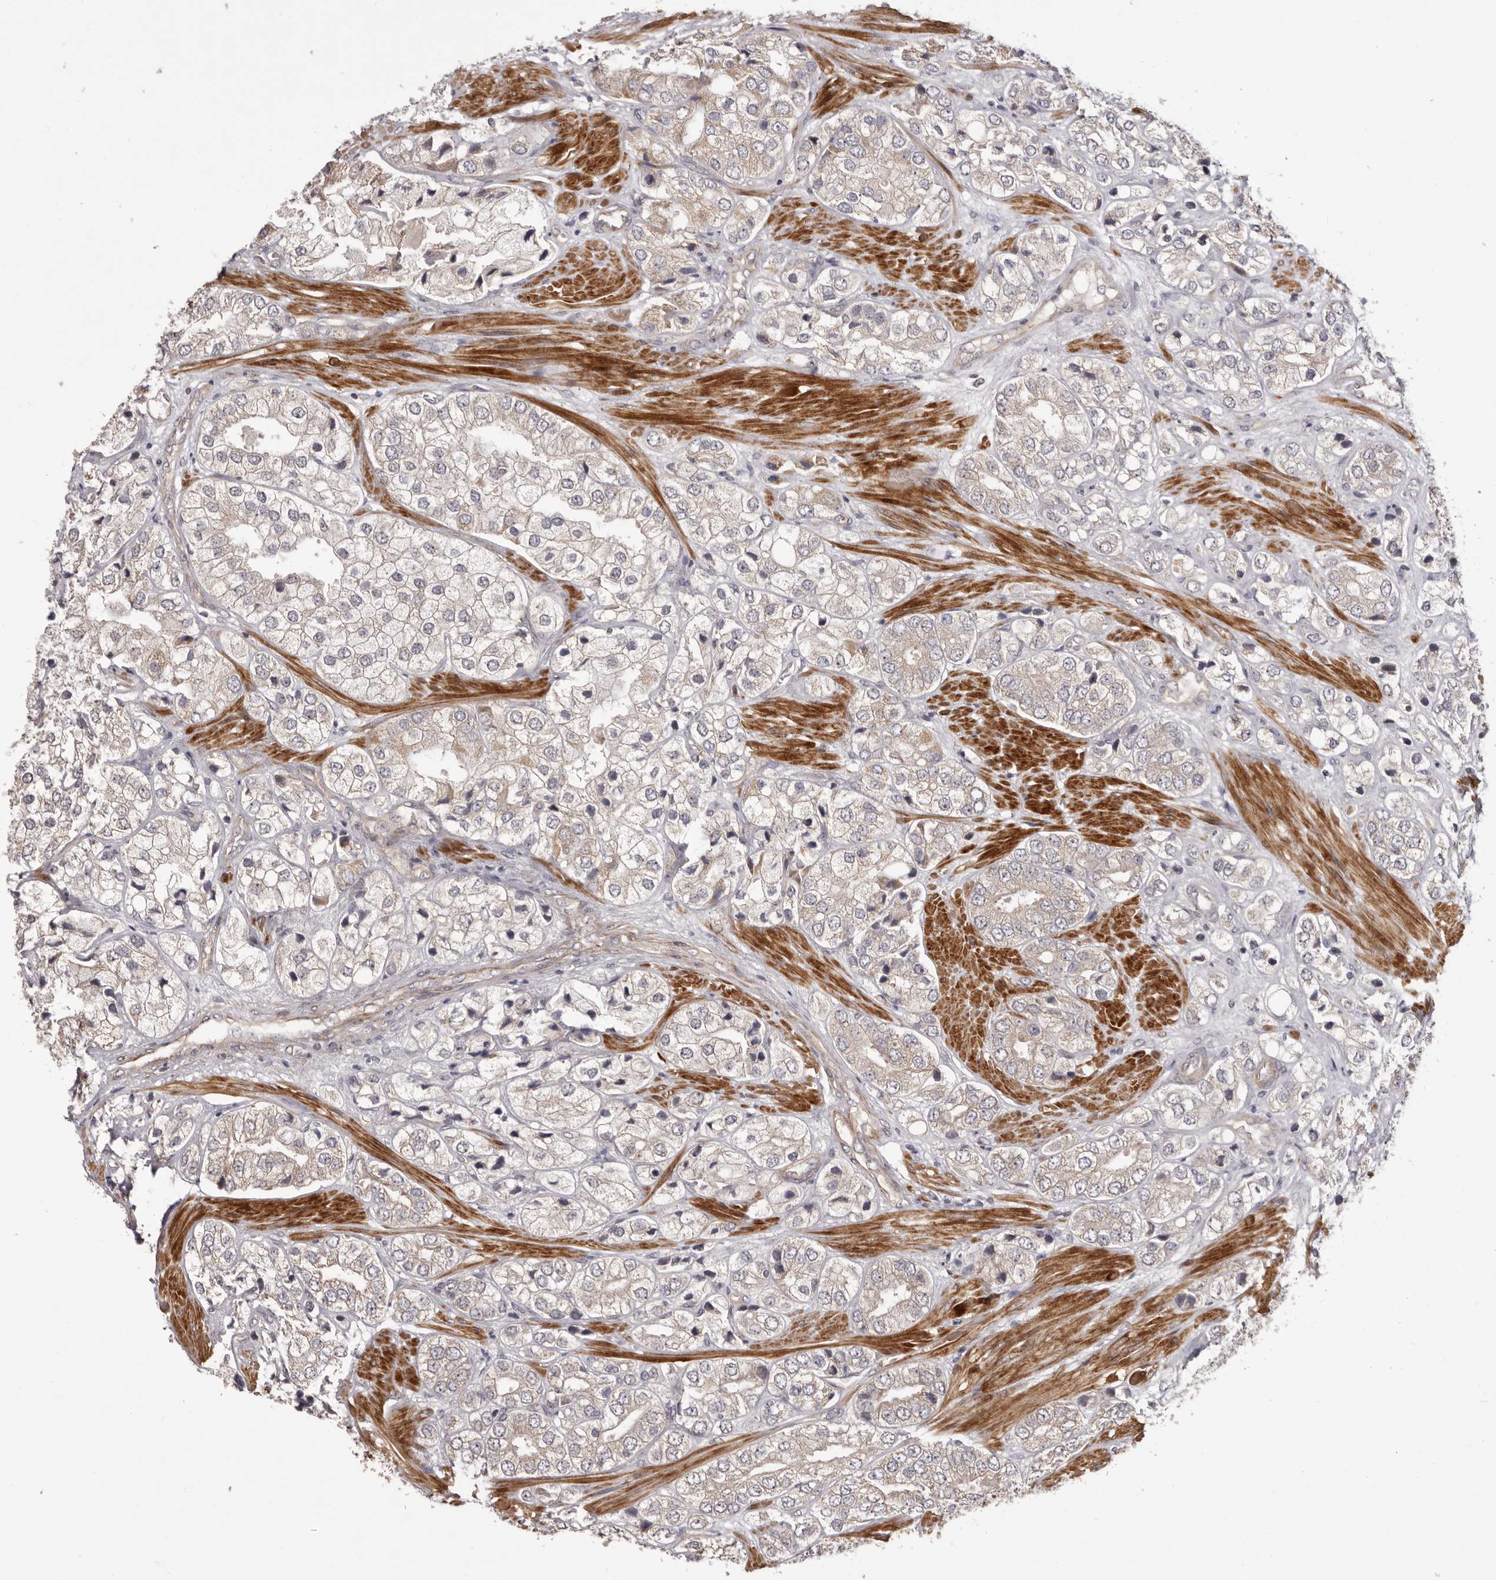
{"staining": {"intensity": "negative", "quantity": "none", "location": "none"}, "tissue": "prostate cancer", "cell_type": "Tumor cells", "image_type": "cancer", "snomed": [{"axis": "morphology", "description": "Adenocarcinoma, High grade"}, {"axis": "topography", "description": "Prostate"}], "caption": "Immunohistochemical staining of human adenocarcinoma (high-grade) (prostate) demonstrates no significant expression in tumor cells.", "gene": "HRH1", "patient": {"sex": "male", "age": 50}}